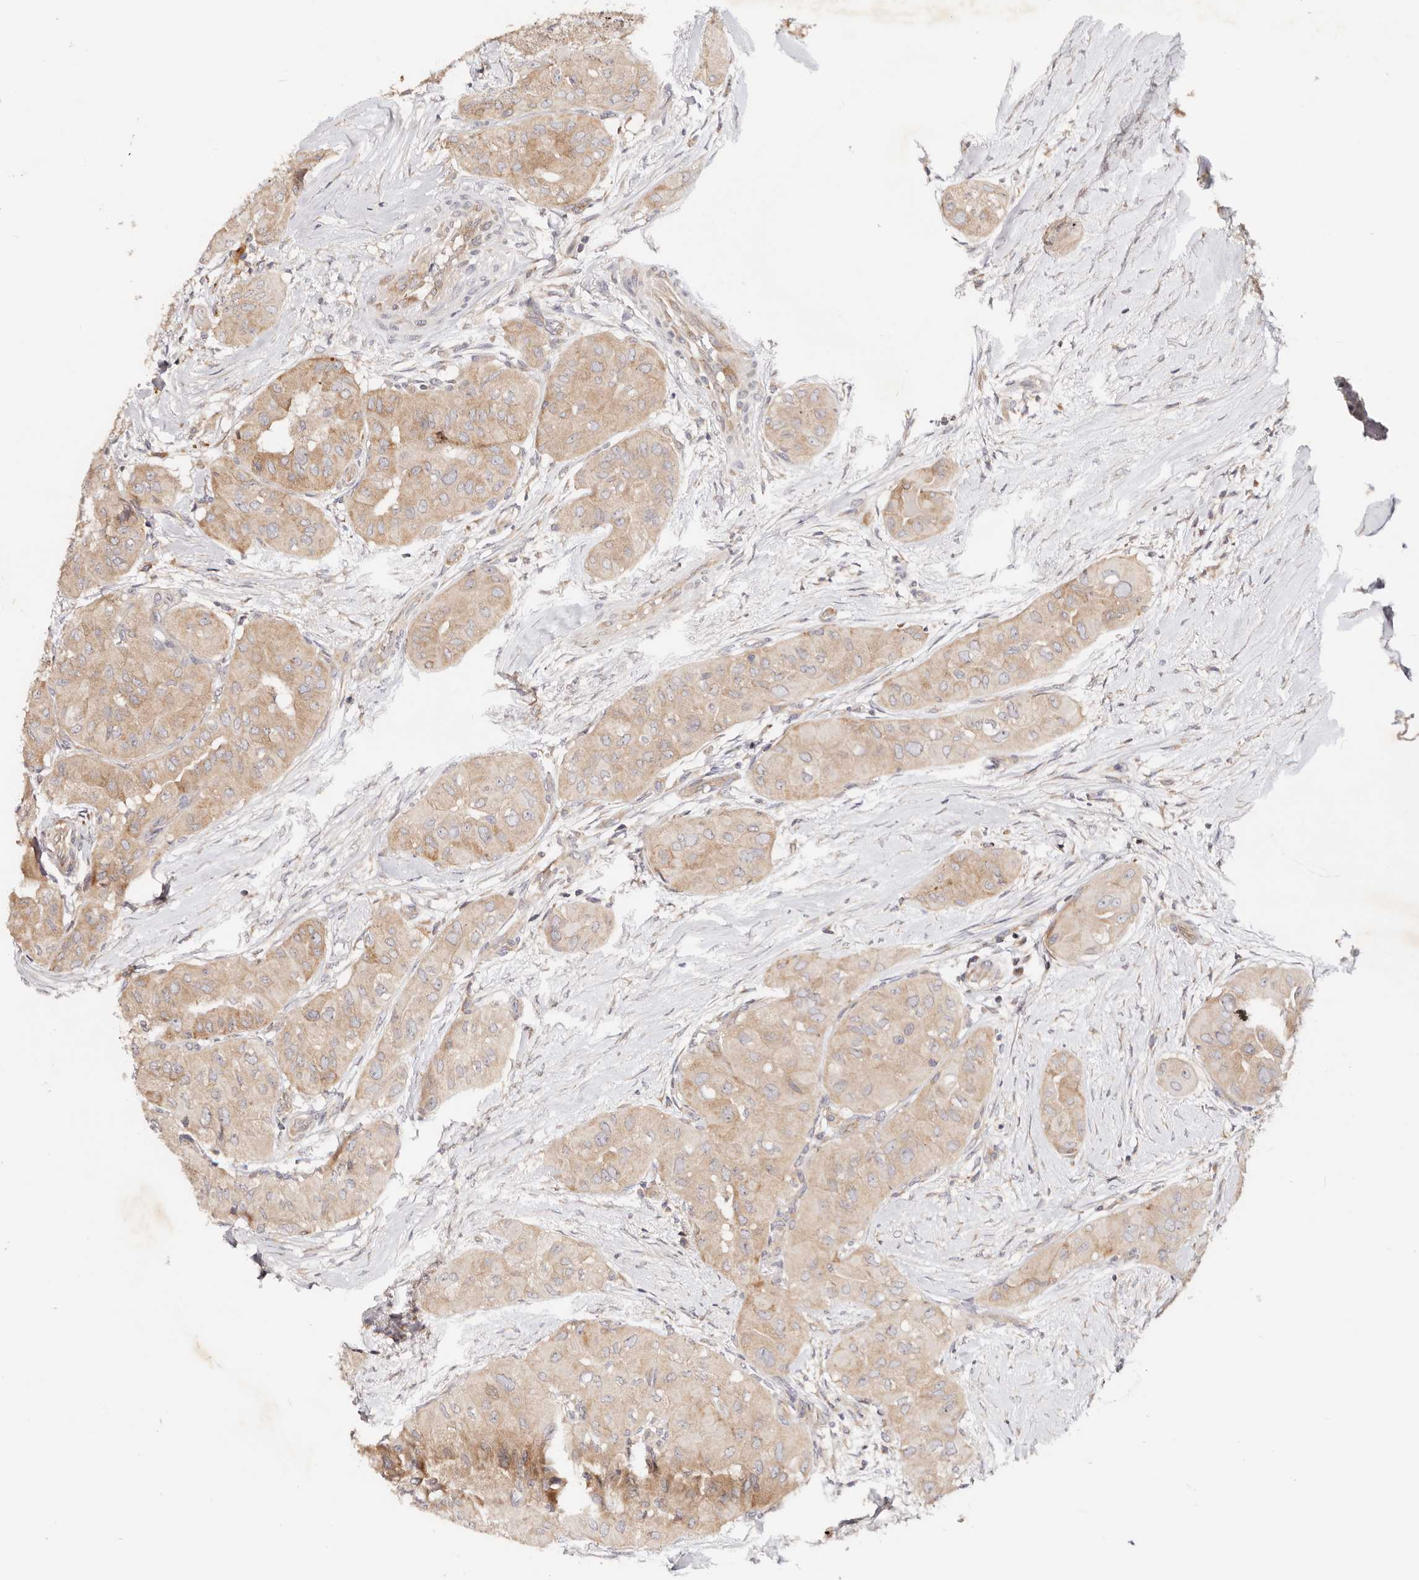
{"staining": {"intensity": "moderate", "quantity": ">75%", "location": "cytoplasmic/membranous"}, "tissue": "thyroid cancer", "cell_type": "Tumor cells", "image_type": "cancer", "snomed": [{"axis": "morphology", "description": "Papillary adenocarcinoma, NOS"}, {"axis": "topography", "description": "Thyroid gland"}], "caption": "This is a photomicrograph of immunohistochemistry (IHC) staining of papillary adenocarcinoma (thyroid), which shows moderate positivity in the cytoplasmic/membranous of tumor cells.", "gene": "GNA13", "patient": {"sex": "female", "age": 59}}